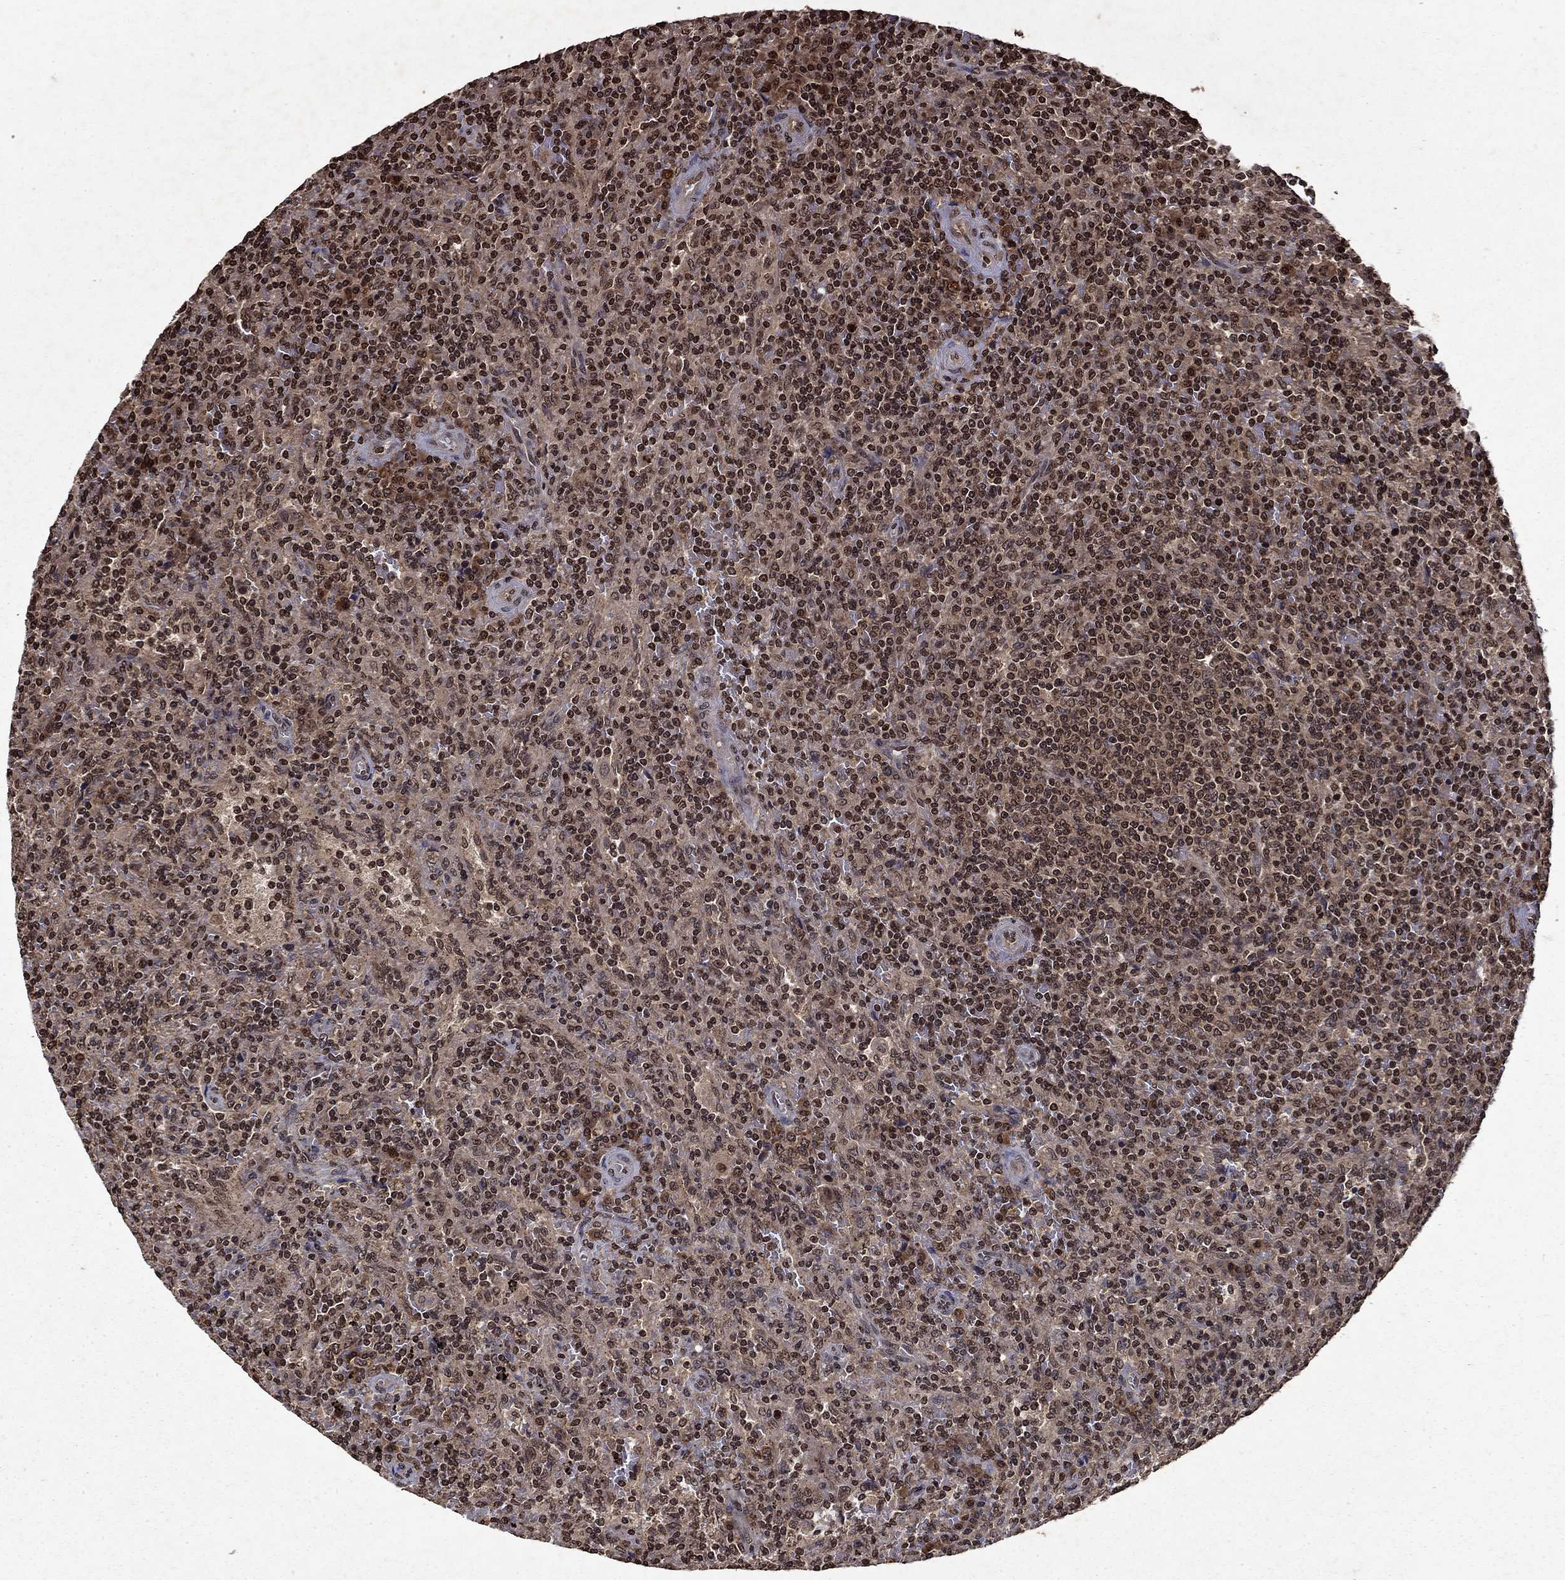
{"staining": {"intensity": "moderate", "quantity": "<25%", "location": "nuclear"}, "tissue": "lymphoma", "cell_type": "Tumor cells", "image_type": "cancer", "snomed": [{"axis": "morphology", "description": "Malignant lymphoma, non-Hodgkin's type, Low grade"}, {"axis": "topography", "description": "Spleen"}], "caption": "A high-resolution histopathology image shows immunohistochemistry (IHC) staining of malignant lymphoma, non-Hodgkin's type (low-grade), which exhibits moderate nuclear positivity in approximately <25% of tumor cells.", "gene": "PIN4", "patient": {"sex": "male", "age": 62}}